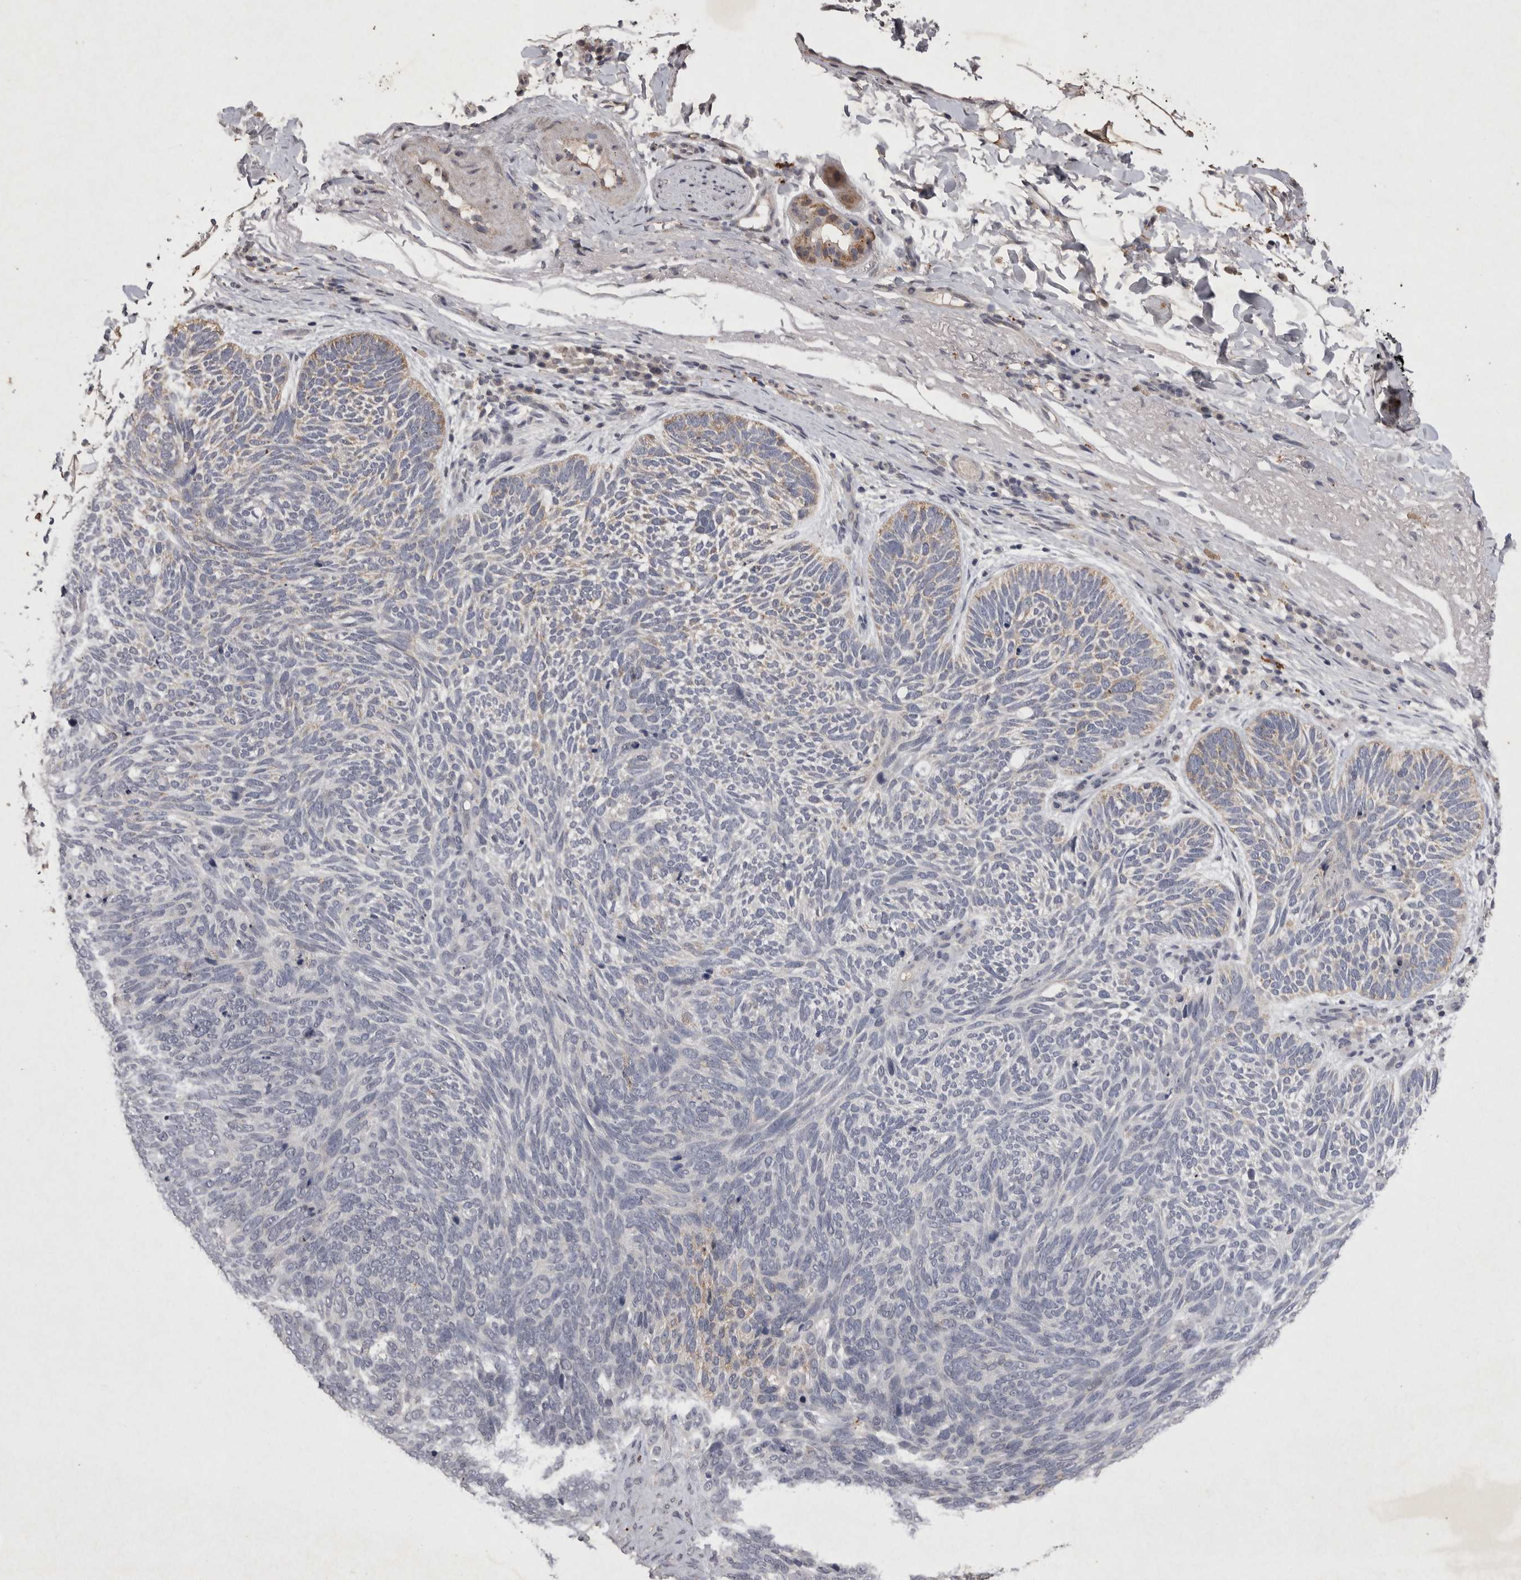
{"staining": {"intensity": "weak", "quantity": "<25%", "location": "cytoplasmic/membranous"}, "tissue": "skin cancer", "cell_type": "Tumor cells", "image_type": "cancer", "snomed": [{"axis": "morphology", "description": "Basal cell carcinoma"}, {"axis": "topography", "description": "Skin"}], "caption": "A high-resolution histopathology image shows immunohistochemistry staining of skin cancer (basal cell carcinoma), which reveals no significant positivity in tumor cells.", "gene": "APLNR", "patient": {"sex": "female", "age": 85}}